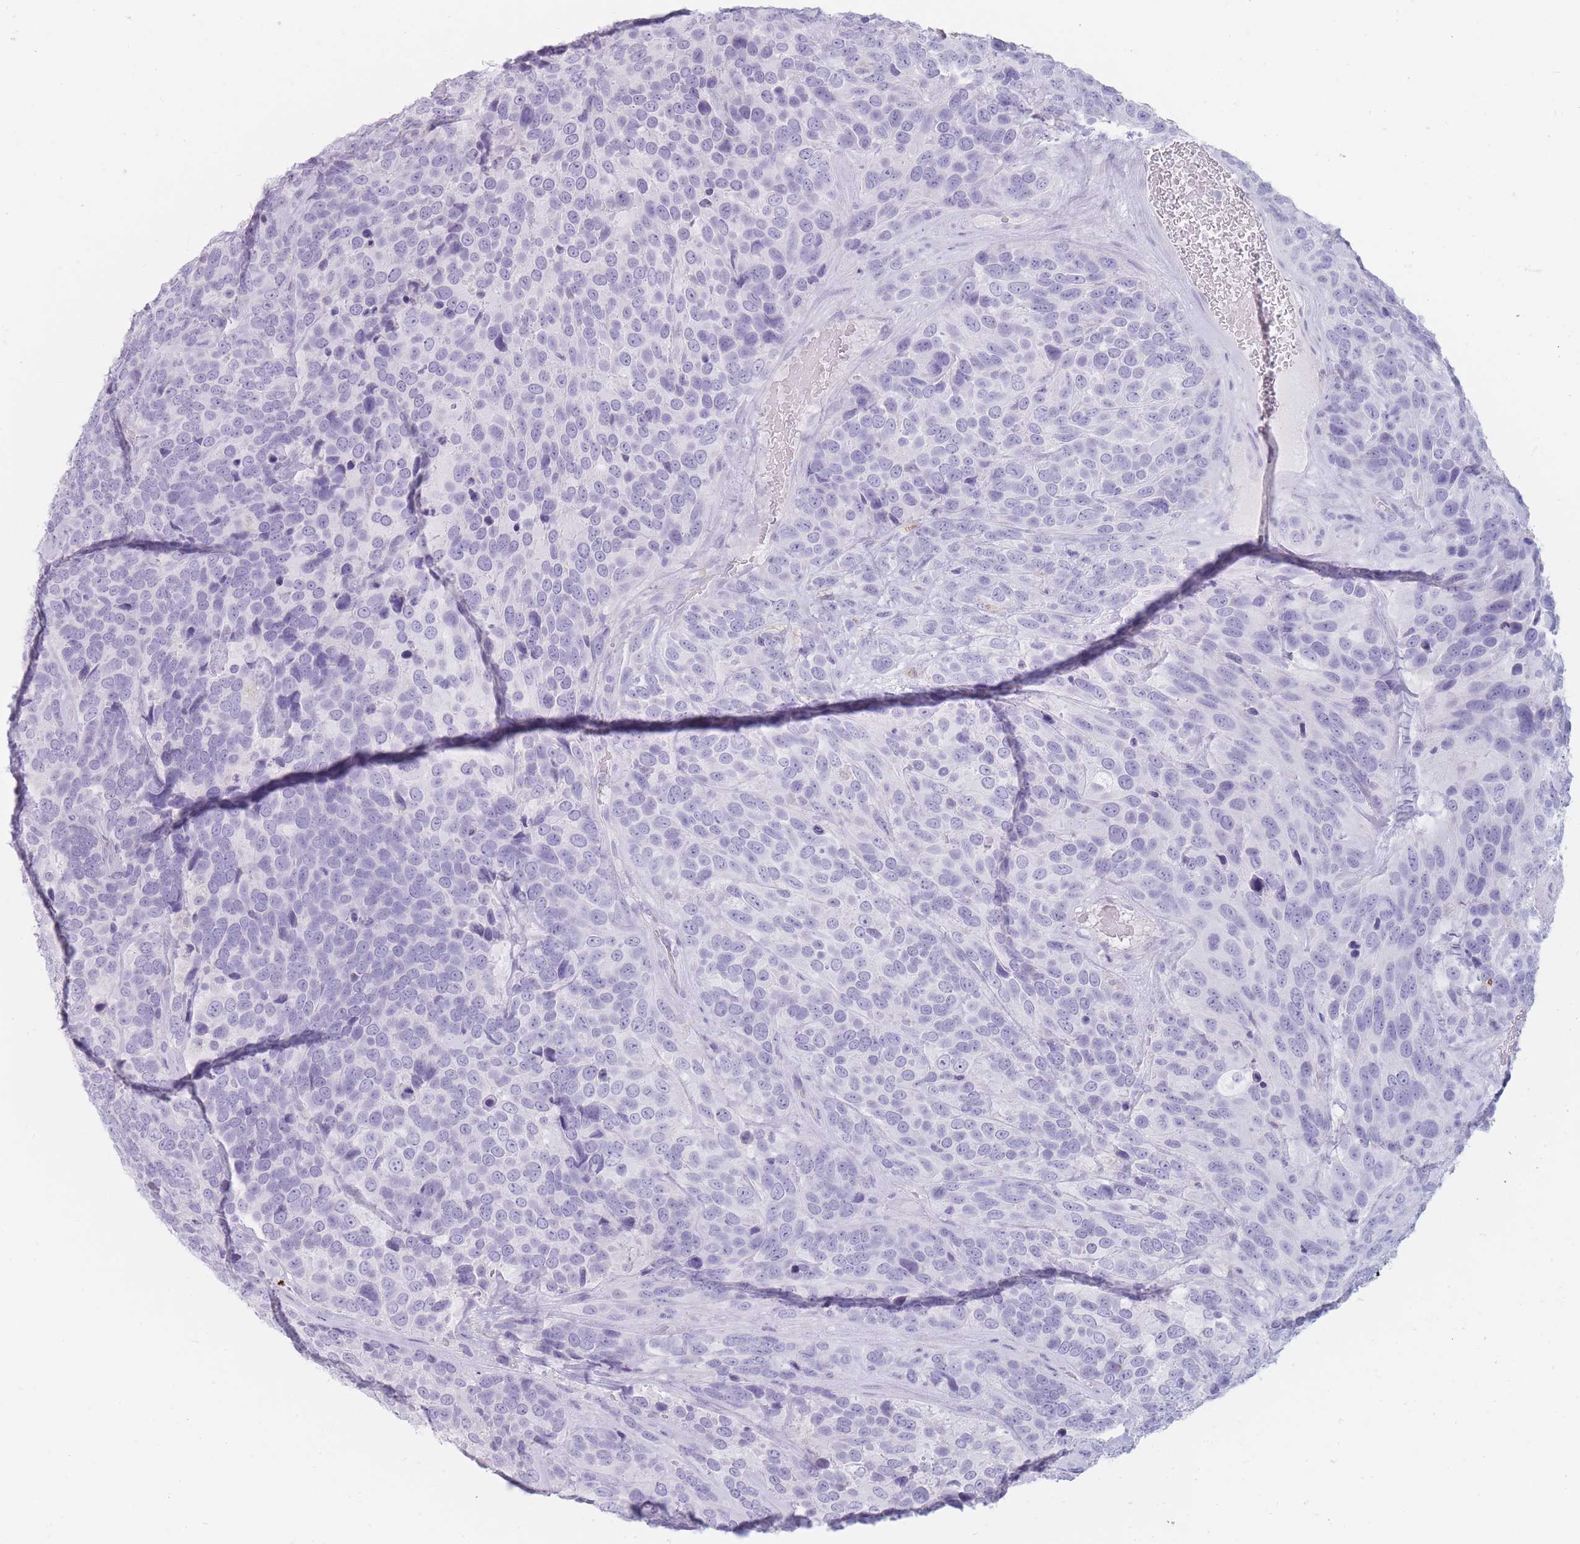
{"staining": {"intensity": "negative", "quantity": "none", "location": "none"}, "tissue": "urothelial cancer", "cell_type": "Tumor cells", "image_type": "cancer", "snomed": [{"axis": "morphology", "description": "Urothelial carcinoma, High grade"}, {"axis": "topography", "description": "Urinary bladder"}], "caption": "Tumor cells are negative for brown protein staining in urothelial cancer.", "gene": "GPR12", "patient": {"sex": "female", "age": 70}}